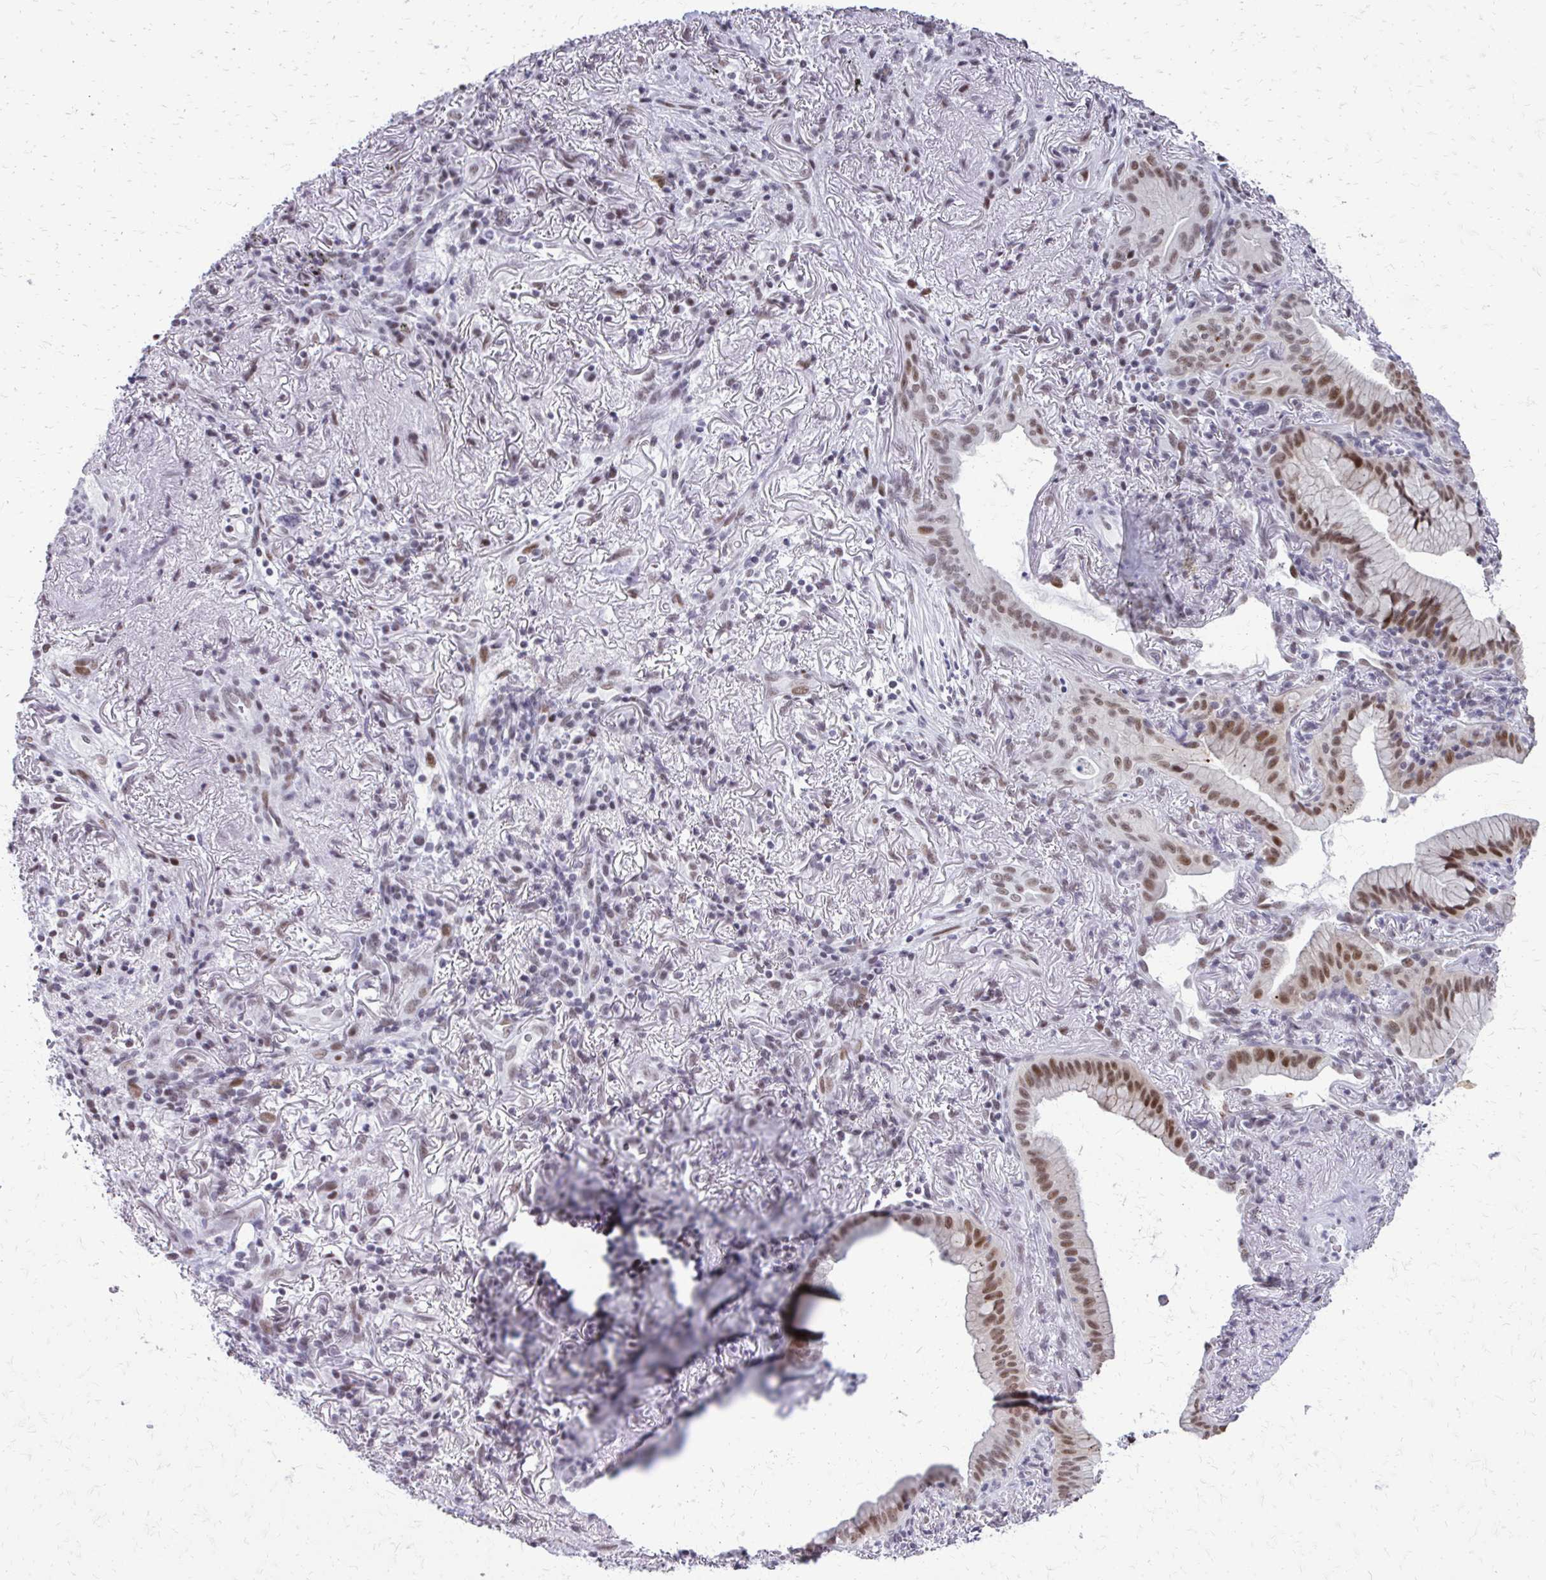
{"staining": {"intensity": "moderate", "quantity": ">75%", "location": "nuclear"}, "tissue": "lung cancer", "cell_type": "Tumor cells", "image_type": "cancer", "snomed": [{"axis": "morphology", "description": "Adenocarcinoma, NOS"}, {"axis": "topography", "description": "Lung"}], "caption": "Protein analysis of adenocarcinoma (lung) tissue shows moderate nuclear expression in about >75% of tumor cells. The staining was performed using DAB (3,3'-diaminobenzidine), with brown indicating positive protein expression. Nuclei are stained blue with hematoxylin.", "gene": "SS18", "patient": {"sex": "male", "age": 77}}